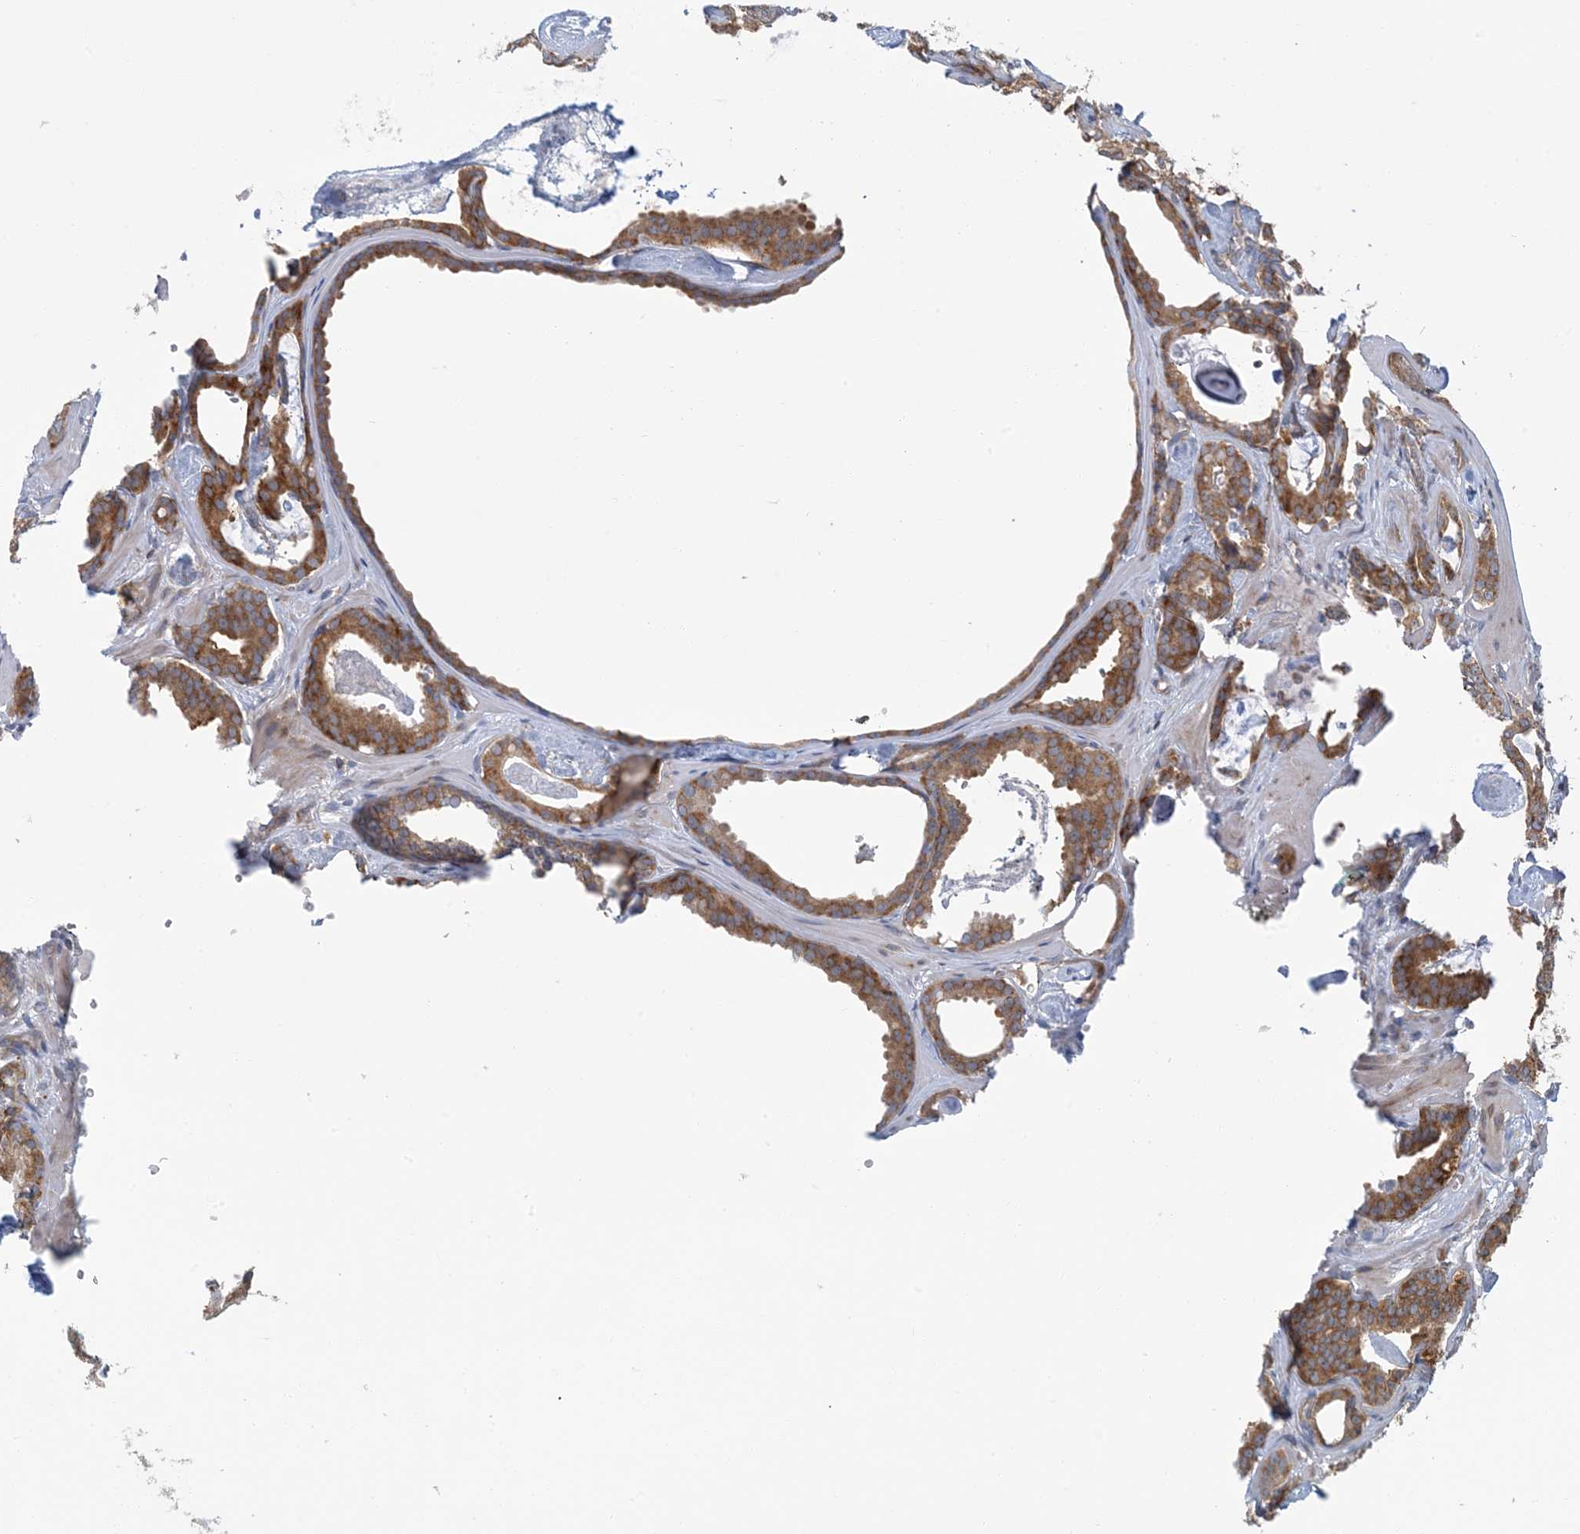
{"staining": {"intensity": "moderate", "quantity": ">75%", "location": "cytoplasmic/membranous"}, "tissue": "prostate cancer", "cell_type": "Tumor cells", "image_type": "cancer", "snomed": [{"axis": "morphology", "description": "Adenocarcinoma, Low grade"}, {"axis": "topography", "description": "Prostate"}], "caption": "Adenocarcinoma (low-grade) (prostate) stained for a protein reveals moderate cytoplasmic/membranous positivity in tumor cells.", "gene": "ATP13A2", "patient": {"sex": "male", "age": 53}}